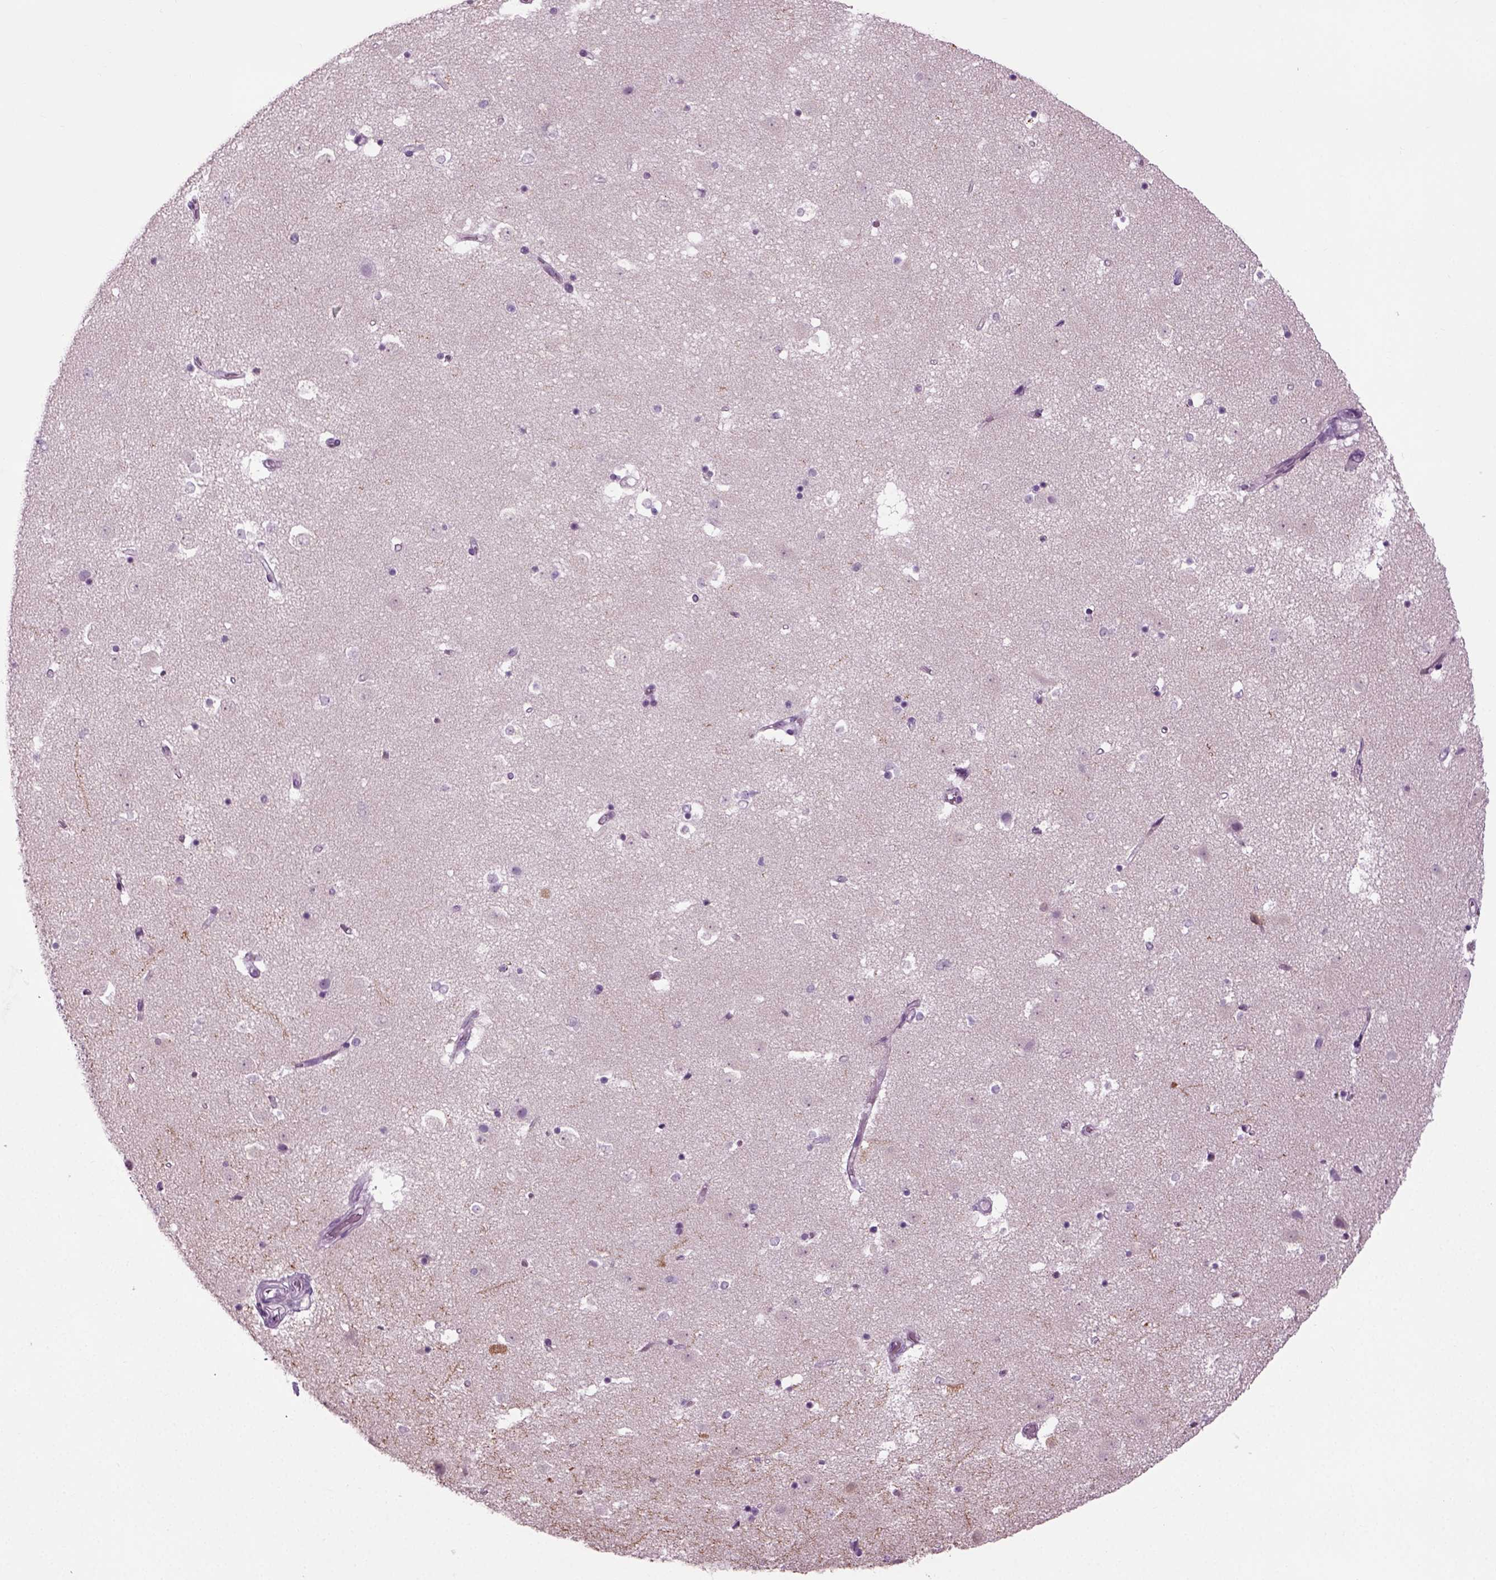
{"staining": {"intensity": "negative", "quantity": "none", "location": "none"}, "tissue": "caudate", "cell_type": "Glial cells", "image_type": "normal", "snomed": [{"axis": "morphology", "description": "Normal tissue, NOS"}, {"axis": "topography", "description": "Lateral ventricle wall"}], "caption": "The IHC micrograph has no significant staining in glial cells of caudate. The staining was performed using DAB to visualize the protein expression in brown, while the nuclei were stained in blue with hematoxylin (Magnification: 20x).", "gene": "PRLH", "patient": {"sex": "male", "age": 51}}